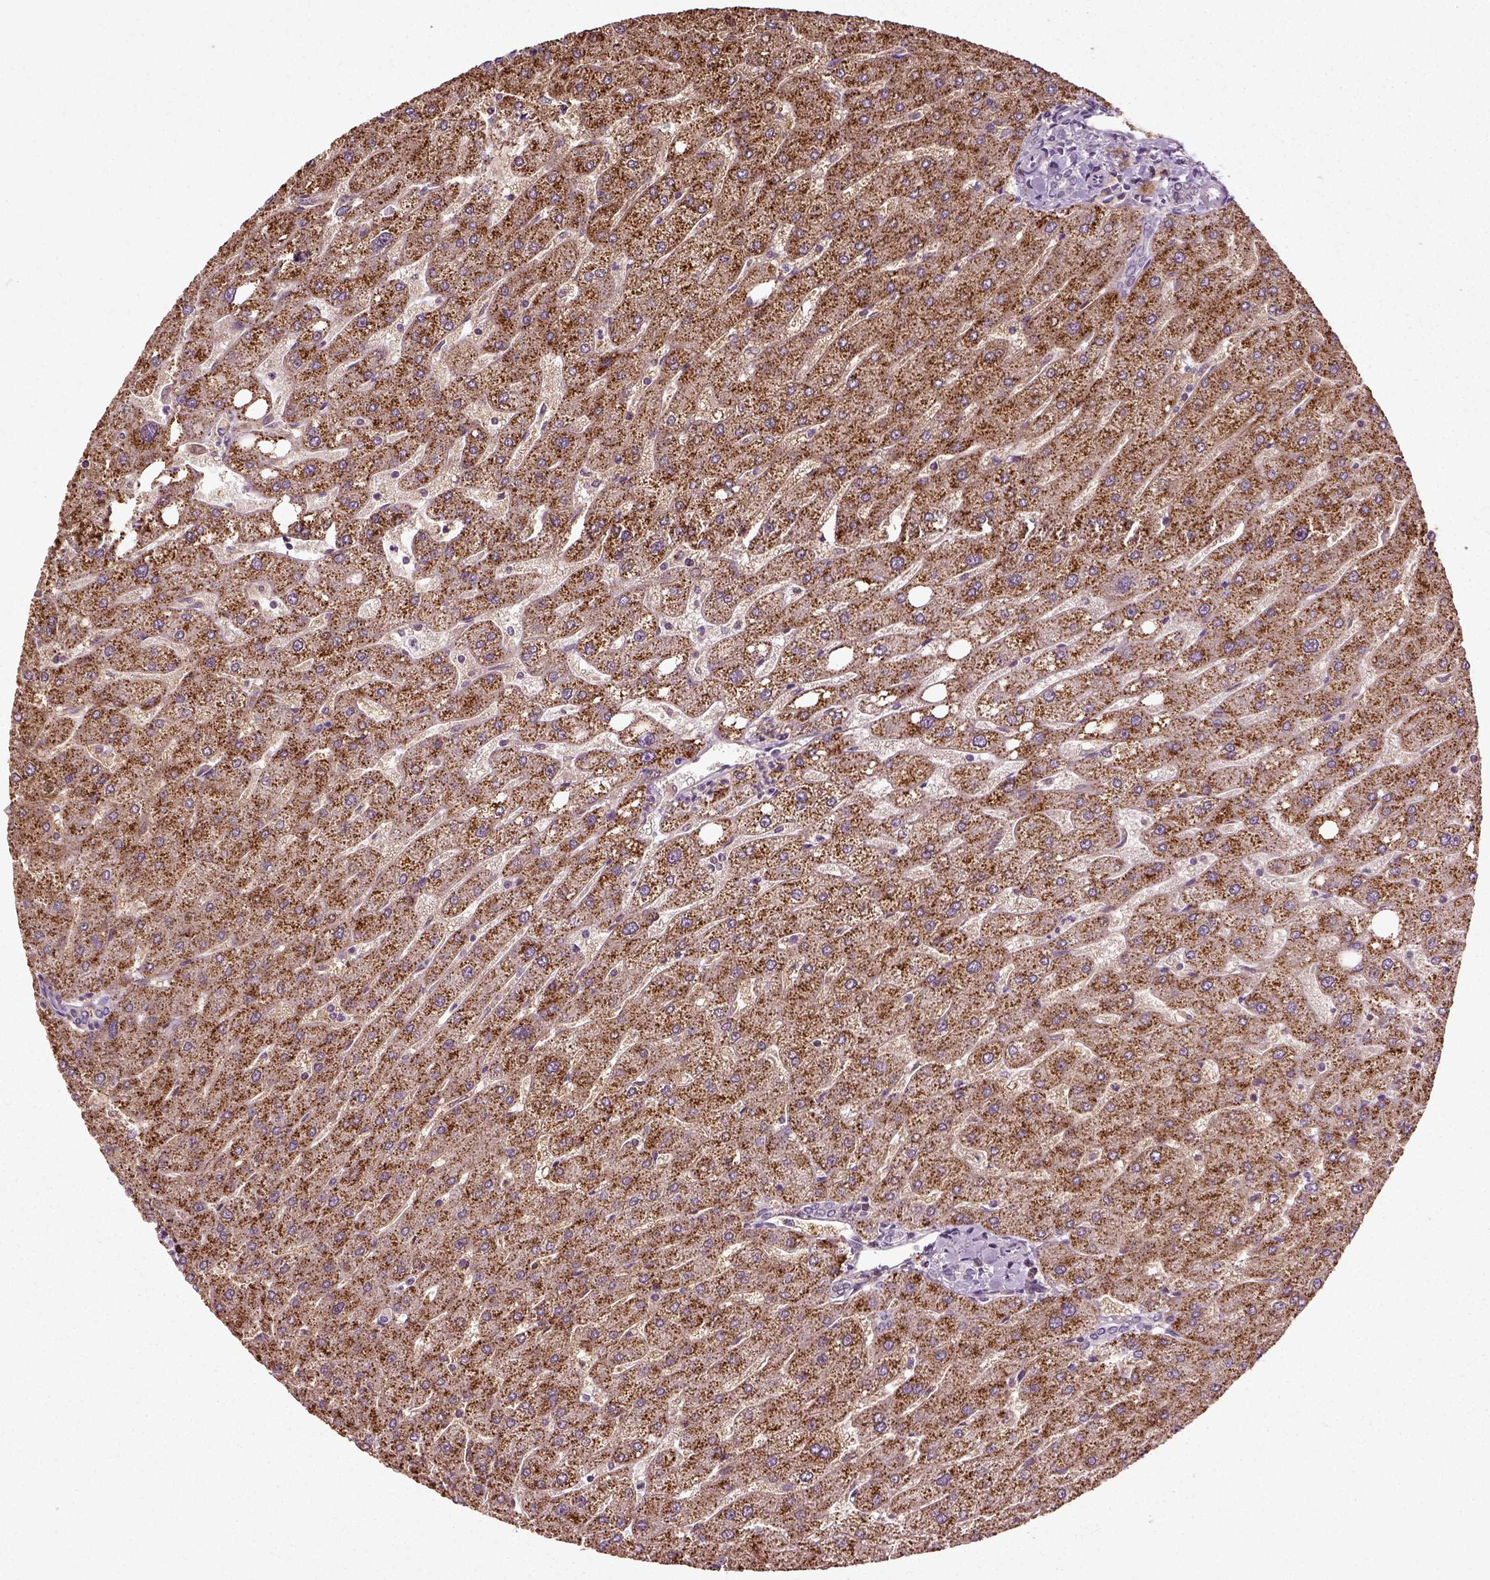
{"staining": {"intensity": "negative", "quantity": "none", "location": "none"}, "tissue": "liver", "cell_type": "Cholangiocytes", "image_type": "normal", "snomed": [{"axis": "morphology", "description": "Normal tissue, NOS"}, {"axis": "topography", "description": "Liver"}], "caption": "Micrograph shows no significant protein positivity in cholangiocytes of benign liver. Brightfield microscopy of immunohistochemistry stained with DAB (3,3'-diaminobenzidine) (brown) and hematoxylin (blue), captured at high magnification.", "gene": "ERV3", "patient": {"sex": "male", "age": 67}}